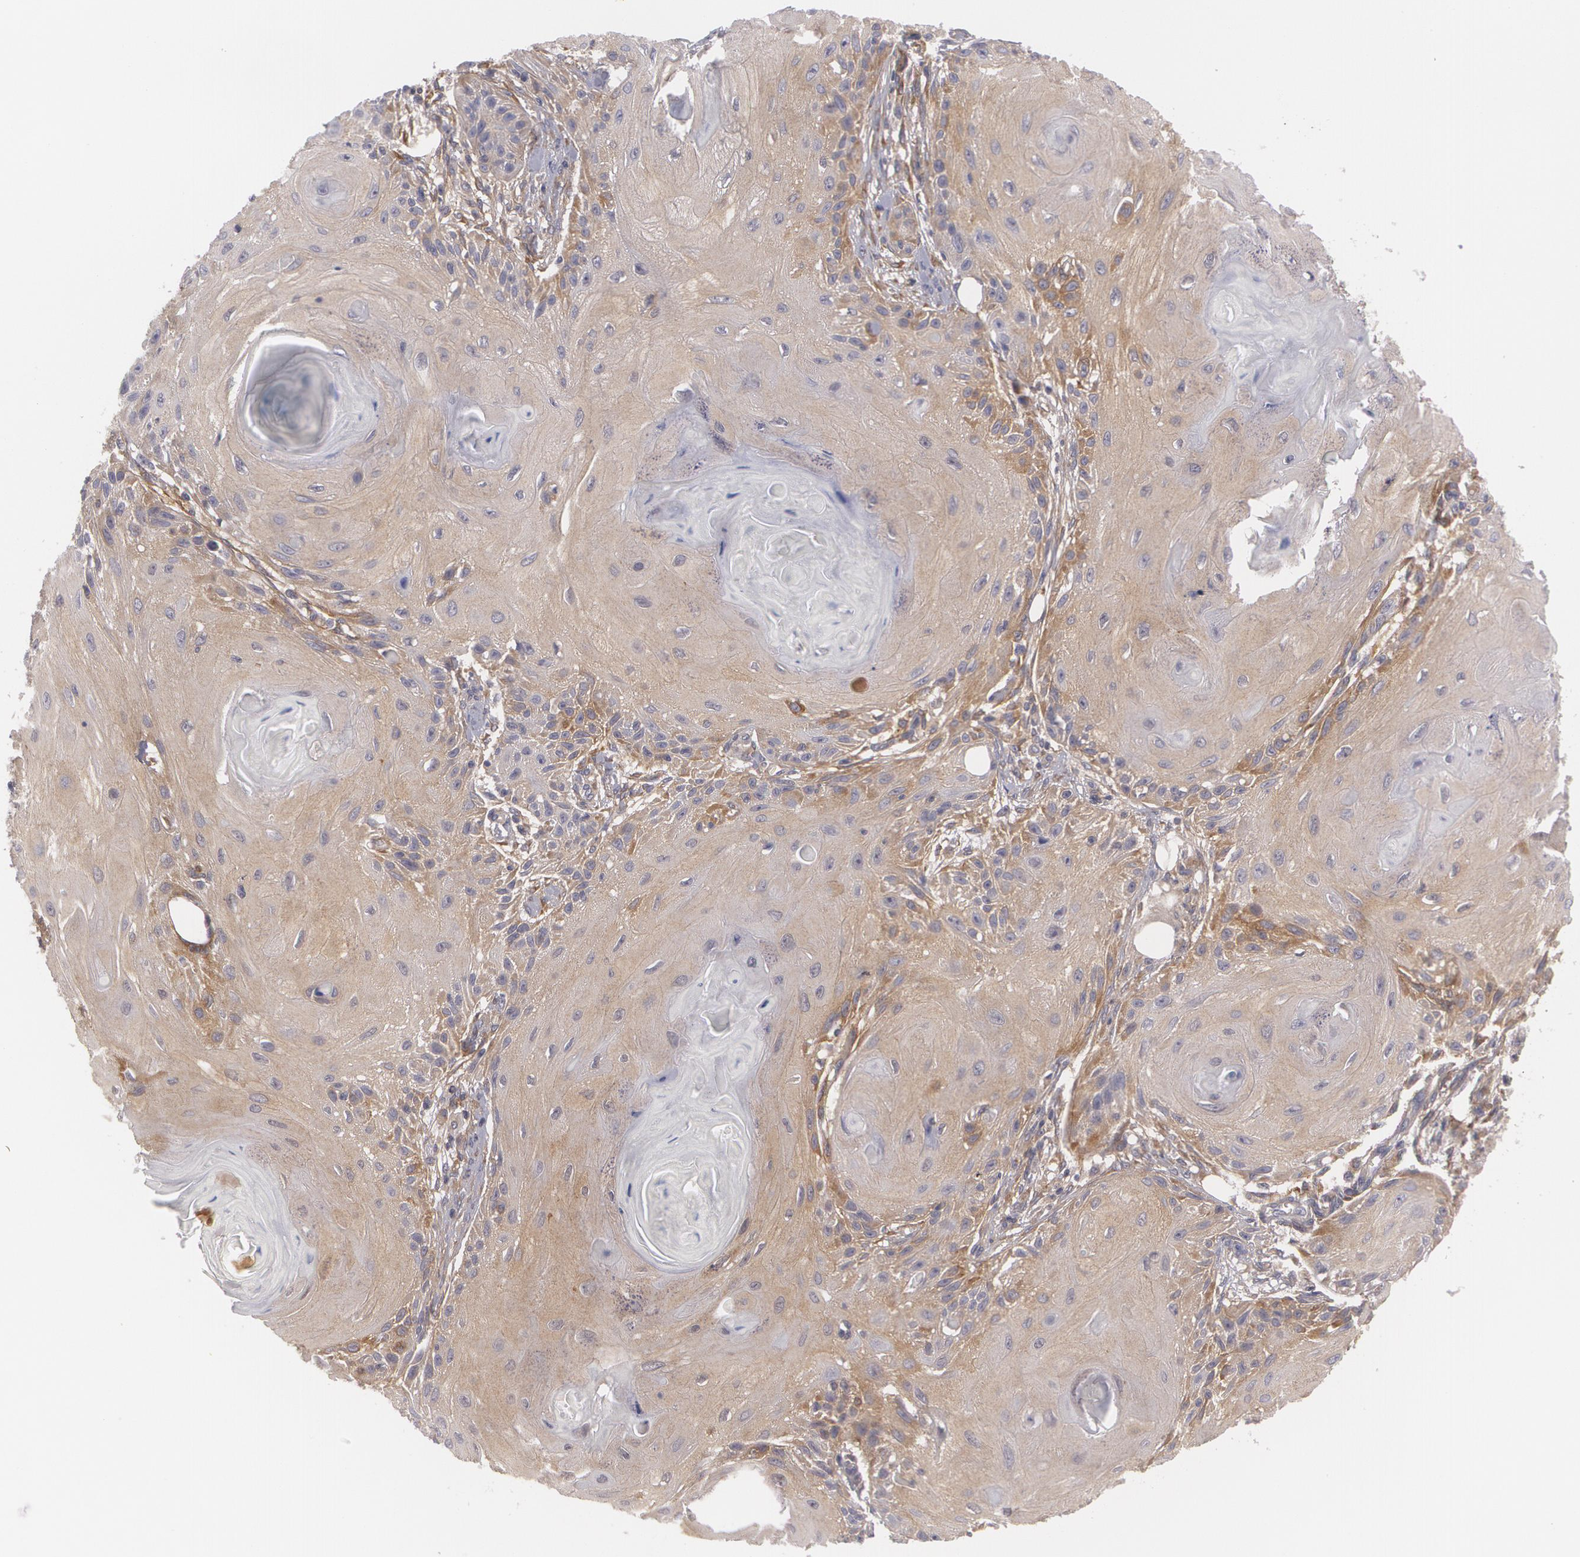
{"staining": {"intensity": "moderate", "quantity": ">75%", "location": "cytoplasmic/membranous"}, "tissue": "skin cancer", "cell_type": "Tumor cells", "image_type": "cancer", "snomed": [{"axis": "morphology", "description": "Squamous cell carcinoma, NOS"}, {"axis": "topography", "description": "Skin"}], "caption": "This is a photomicrograph of immunohistochemistry staining of squamous cell carcinoma (skin), which shows moderate positivity in the cytoplasmic/membranous of tumor cells.", "gene": "CASK", "patient": {"sex": "female", "age": 88}}